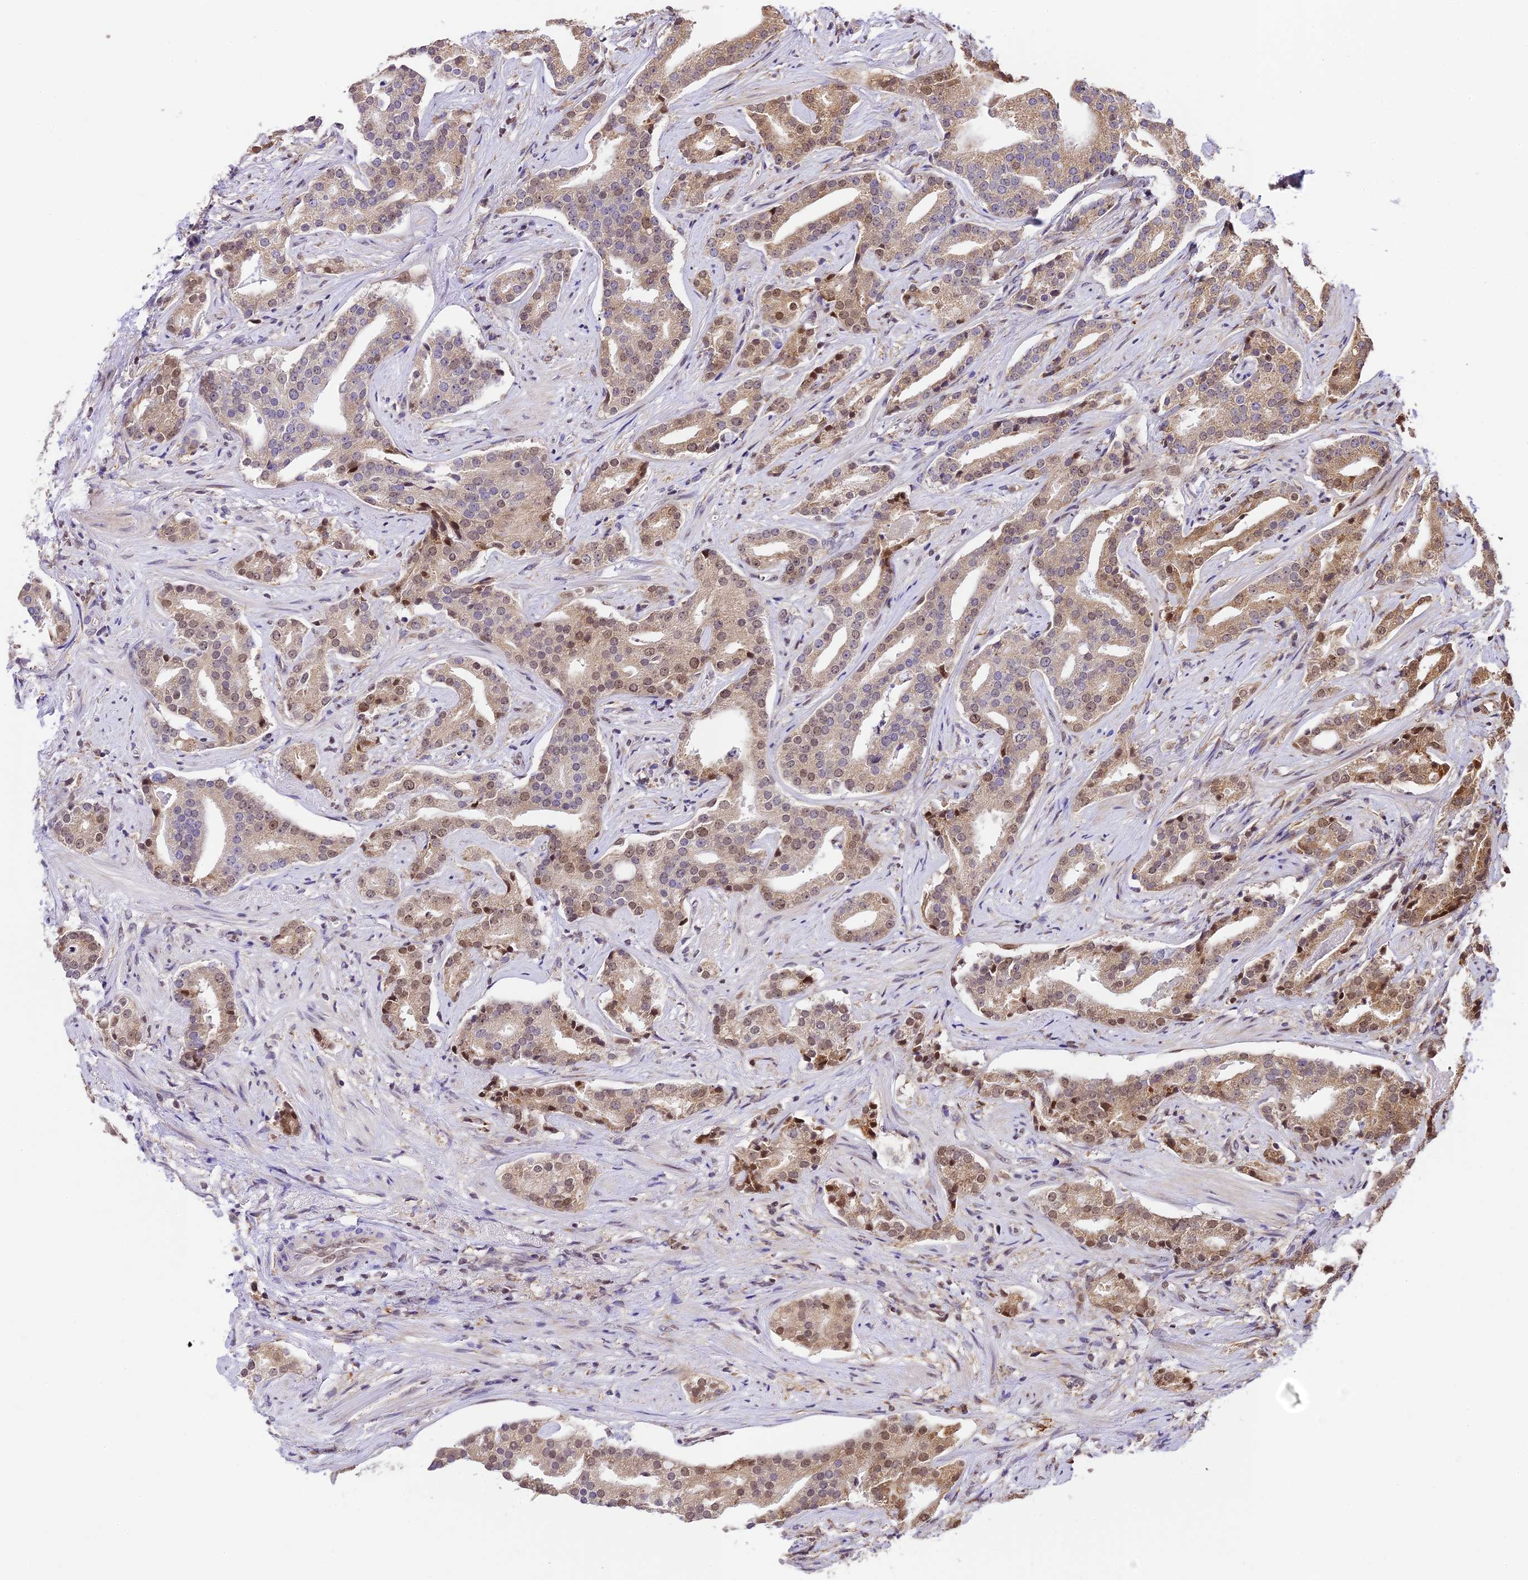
{"staining": {"intensity": "moderate", "quantity": "25%-75%", "location": "cytoplasmic/membranous,nuclear"}, "tissue": "prostate cancer", "cell_type": "Tumor cells", "image_type": "cancer", "snomed": [{"axis": "morphology", "description": "Adenocarcinoma, Low grade"}, {"axis": "topography", "description": "Prostate"}], "caption": "Protein expression analysis of prostate cancer demonstrates moderate cytoplasmic/membranous and nuclear staining in approximately 25%-75% of tumor cells.", "gene": "TRIM22", "patient": {"sex": "male", "age": 67}}